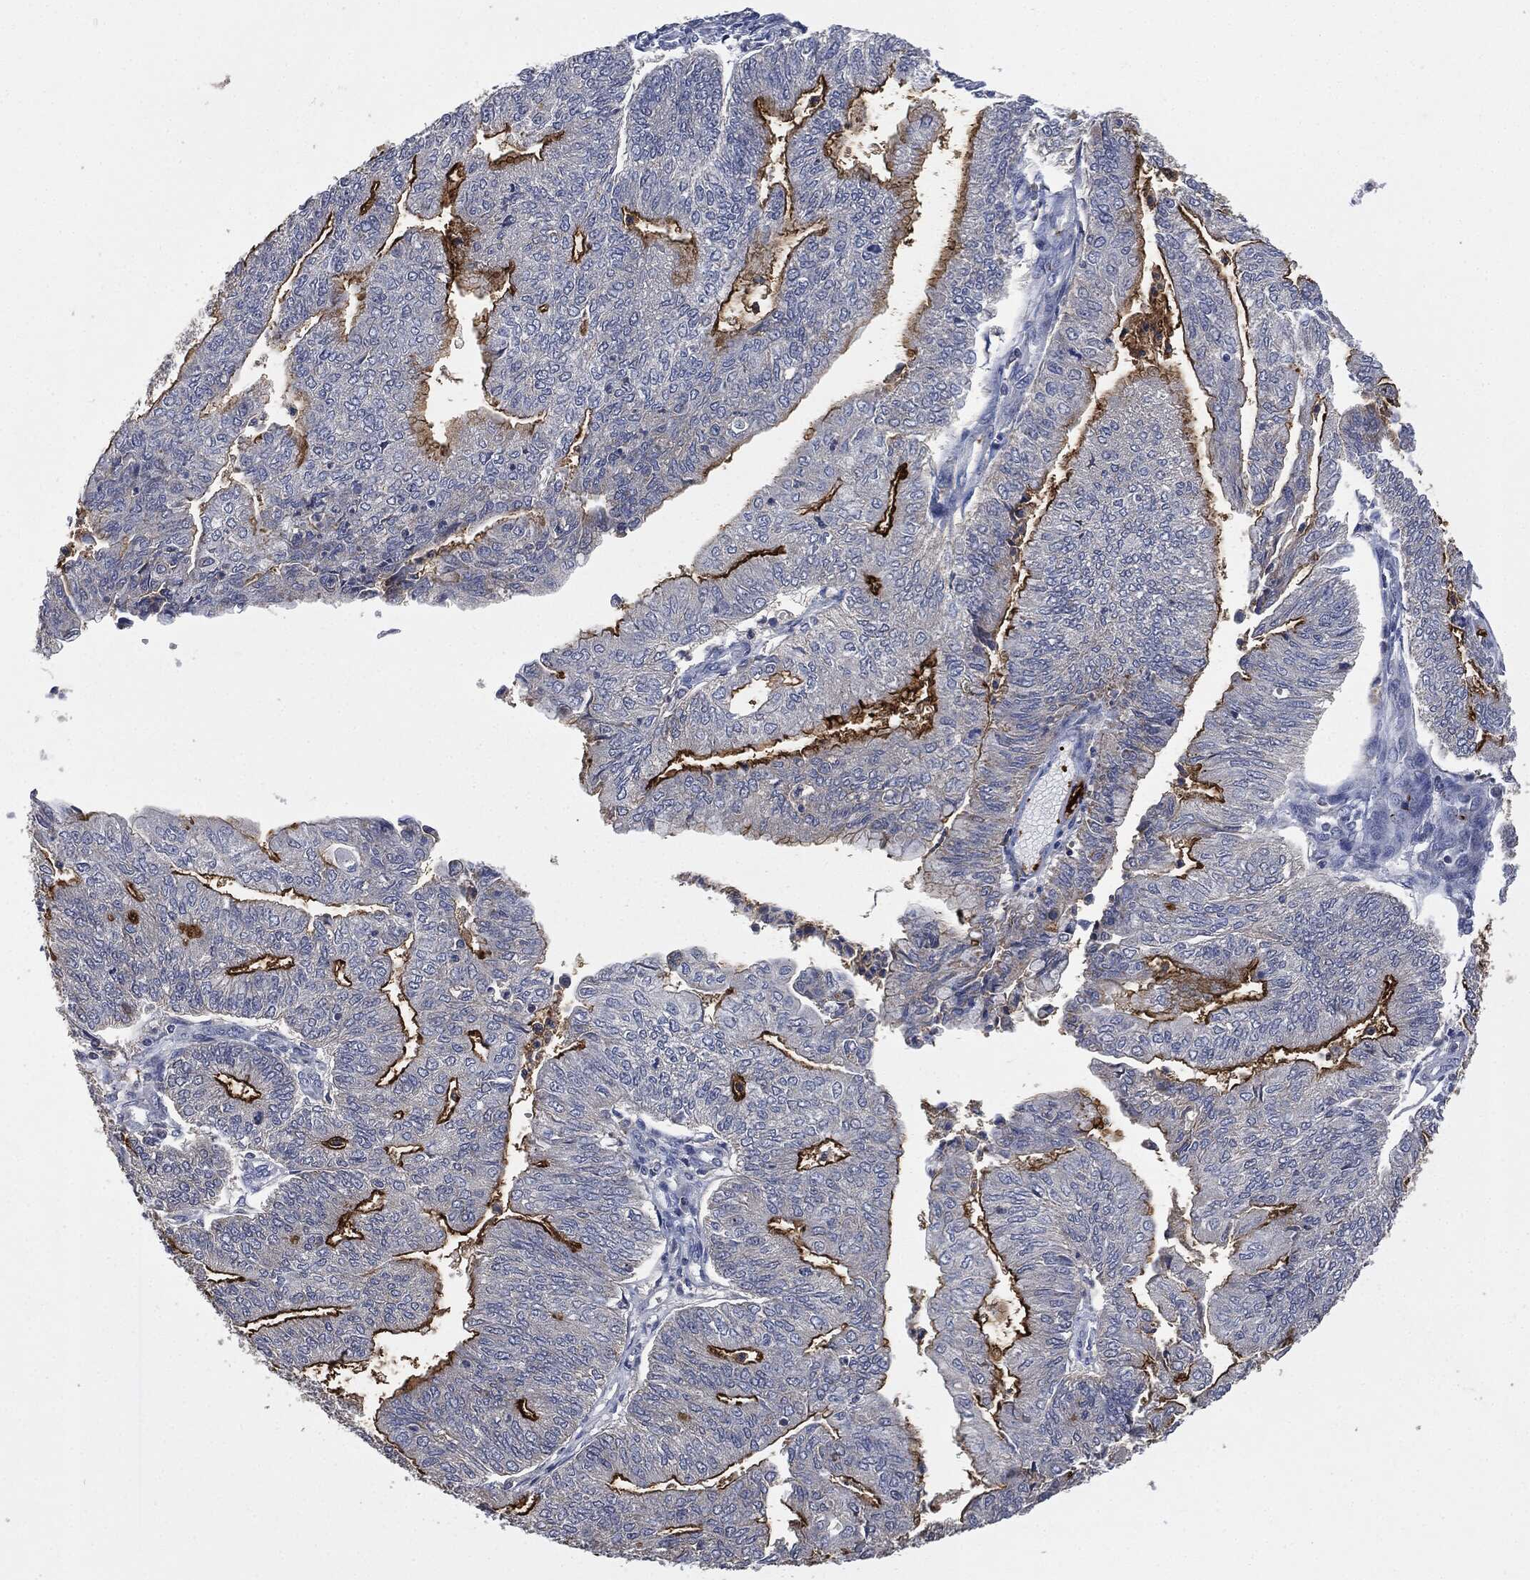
{"staining": {"intensity": "strong", "quantity": "<25%", "location": "cytoplasmic/membranous"}, "tissue": "endometrial cancer", "cell_type": "Tumor cells", "image_type": "cancer", "snomed": [{"axis": "morphology", "description": "Adenocarcinoma, NOS"}, {"axis": "topography", "description": "Endometrium"}], "caption": "An immunohistochemistry (IHC) photomicrograph of neoplastic tissue is shown. Protein staining in brown highlights strong cytoplasmic/membranous positivity in endometrial adenocarcinoma within tumor cells.", "gene": "CD33", "patient": {"sex": "female", "age": 59}}